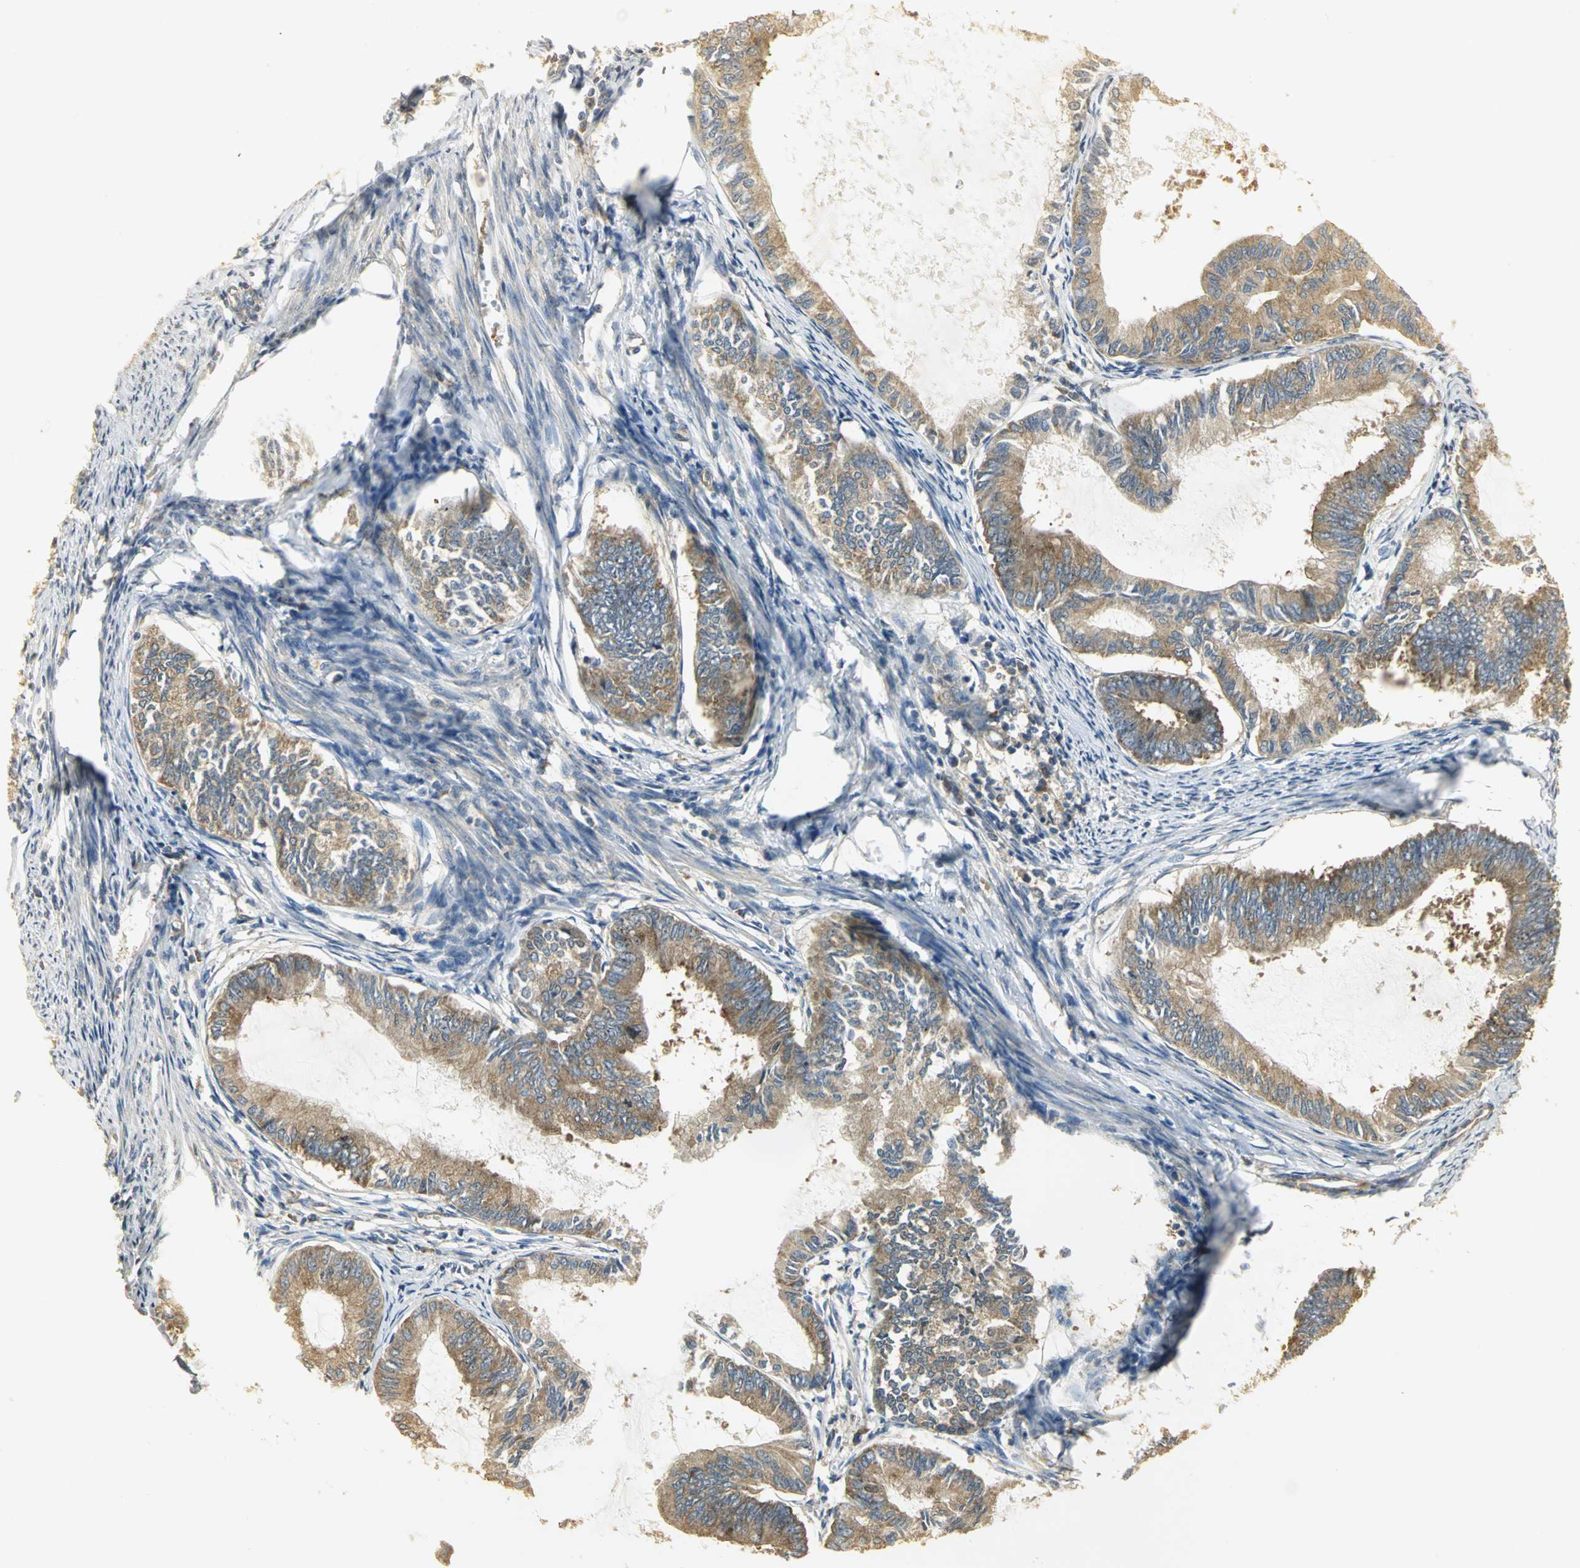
{"staining": {"intensity": "moderate", "quantity": ">75%", "location": "cytoplasmic/membranous"}, "tissue": "endometrial cancer", "cell_type": "Tumor cells", "image_type": "cancer", "snomed": [{"axis": "morphology", "description": "Adenocarcinoma, NOS"}, {"axis": "topography", "description": "Endometrium"}], "caption": "Endometrial adenocarcinoma stained with a brown dye demonstrates moderate cytoplasmic/membranous positive expression in about >75% of tumor cells.", "gene": "RARS1", "patient": {"sex": "female", "age": 86}}